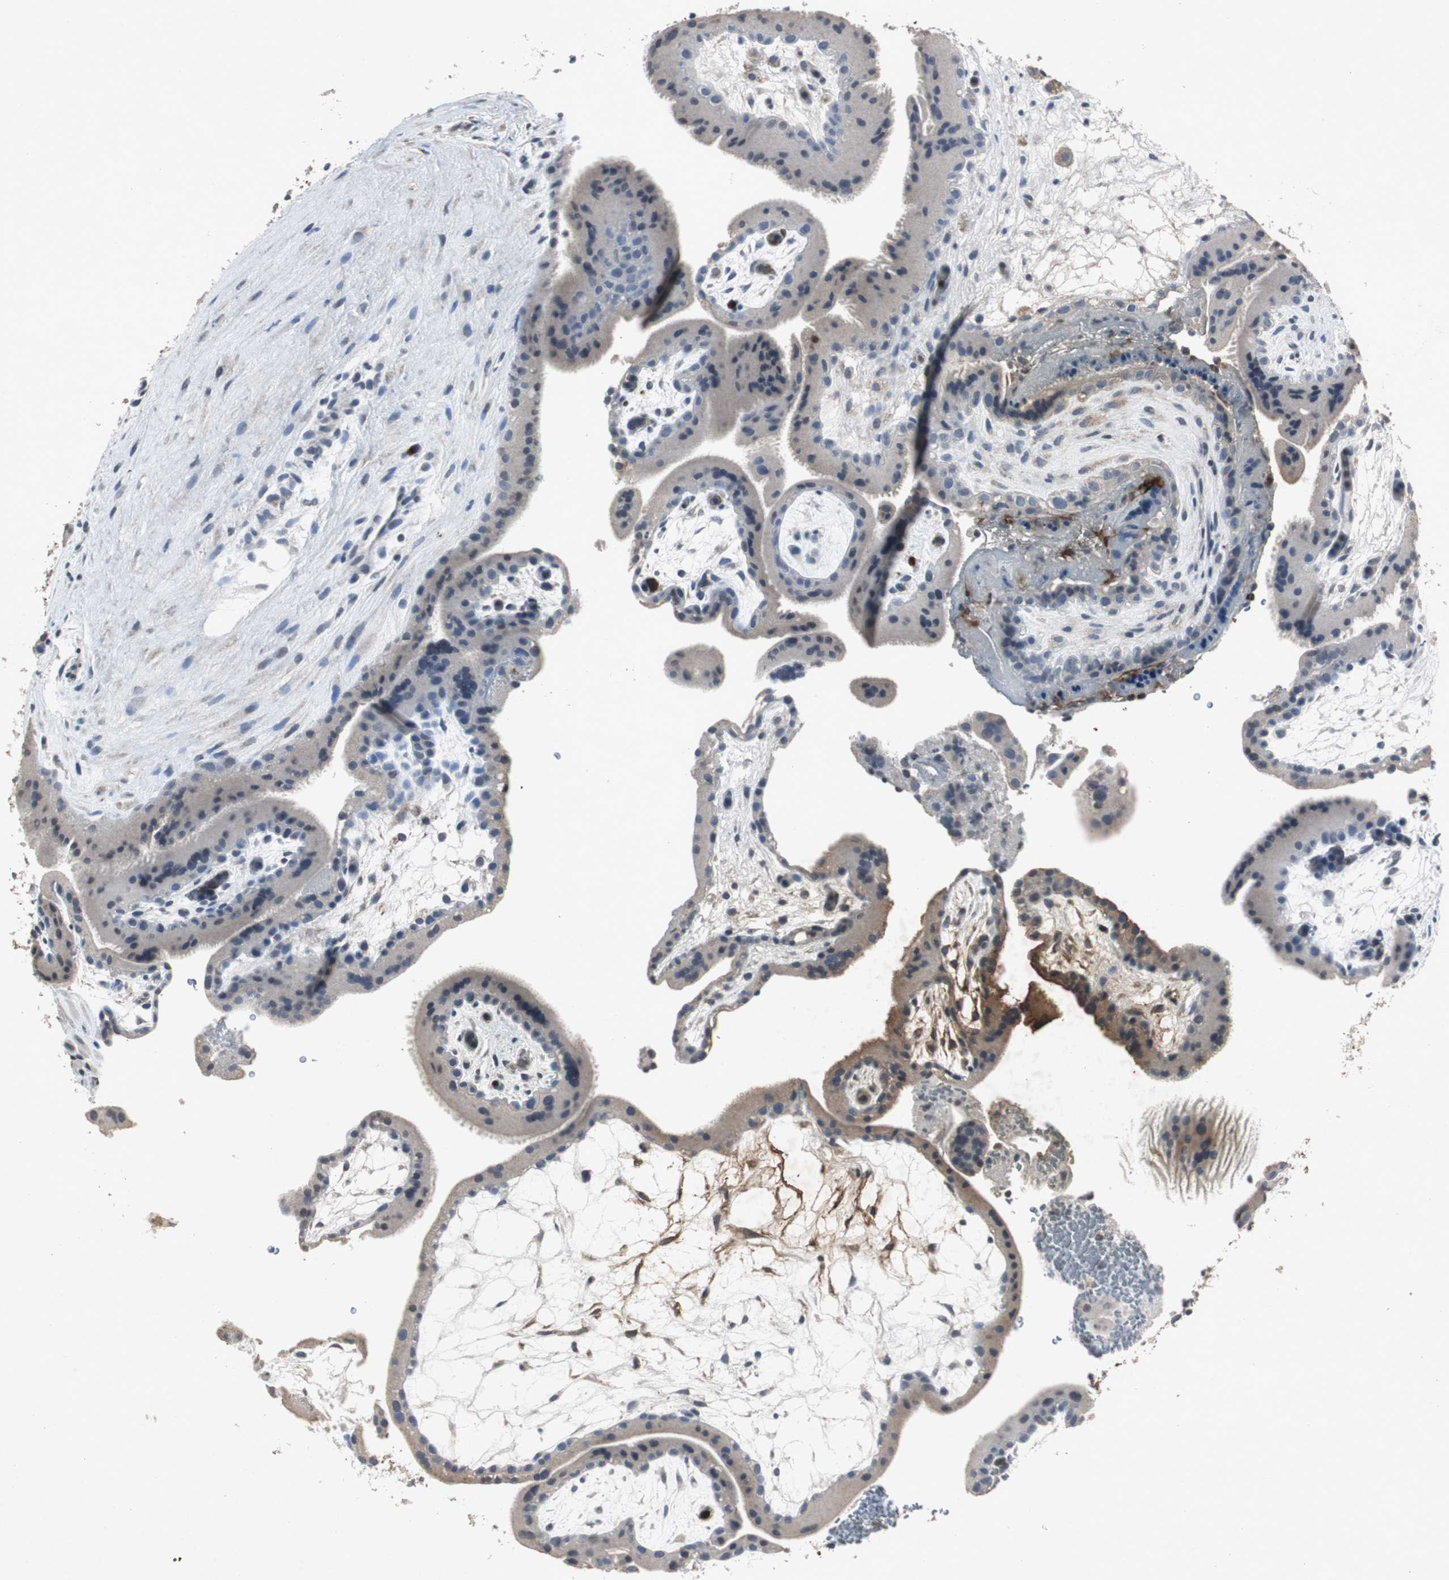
{"staining": {"intensity": "moderate", "quantity": "<25%", "location": "cytoplasmic/membranous"}, "tissue": "placenta", "cell_type": "Trophoblastic cells", "image_type": "normal", "snomed": [{"axis": "morphology", "description": "Normal tissue, NOS"}, {"axis": "topography", "description": "Placenta"}], "caption": "Protein expression by immunohistochemistry (IHC) demonstrates moderate cytoplasmic/membranous positivity in about <25% of trophoblastic cells in normal placenta. (Stains: DAB (3,3'-diaminobenzidine) in brown, nuclei in blue, Microscopy: brightfield microscopy at high magnification).", "gene": "ADNP2", "patient": {"sex": "female", "age": 19}}